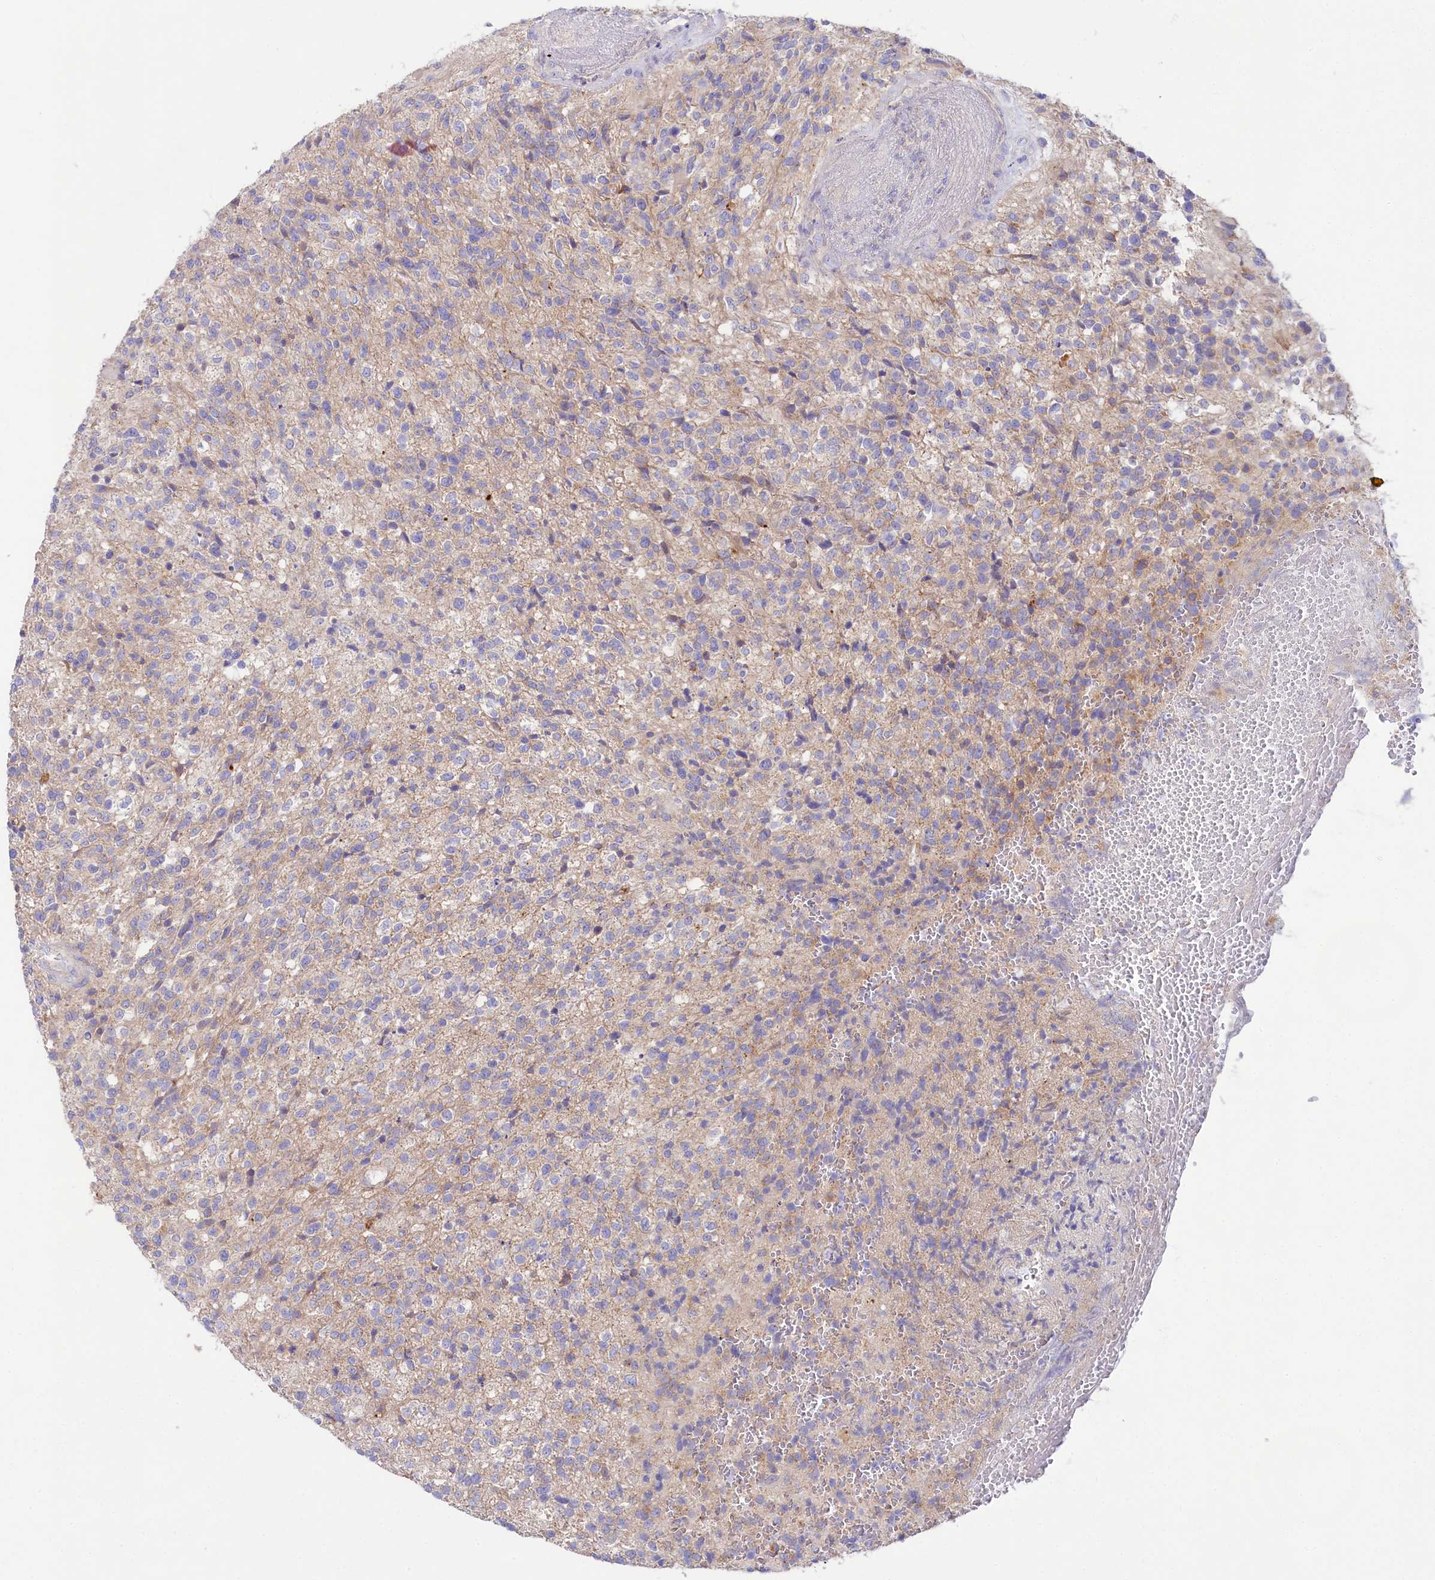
{"staining": {"intensity": "negative", "quantity": "none", "location": "none"}, "tissue": "glioma", "cell_type": "Tumor cells", "image_type": "cancer", "snomed": [{"axis": "morphology", "description": "Glioma, malignant, High grade"}, {"axis": "topography", "description": "Brain"}], "caption": "There is no significant staining in tumor cells of glioma. (Stains: DAB IHC with hematoxylin counter stain, Microscopy: brightfield microscopy at high magnification).", "gene": "VPS26B", "patient": {"sex": "male", "age": 56}}